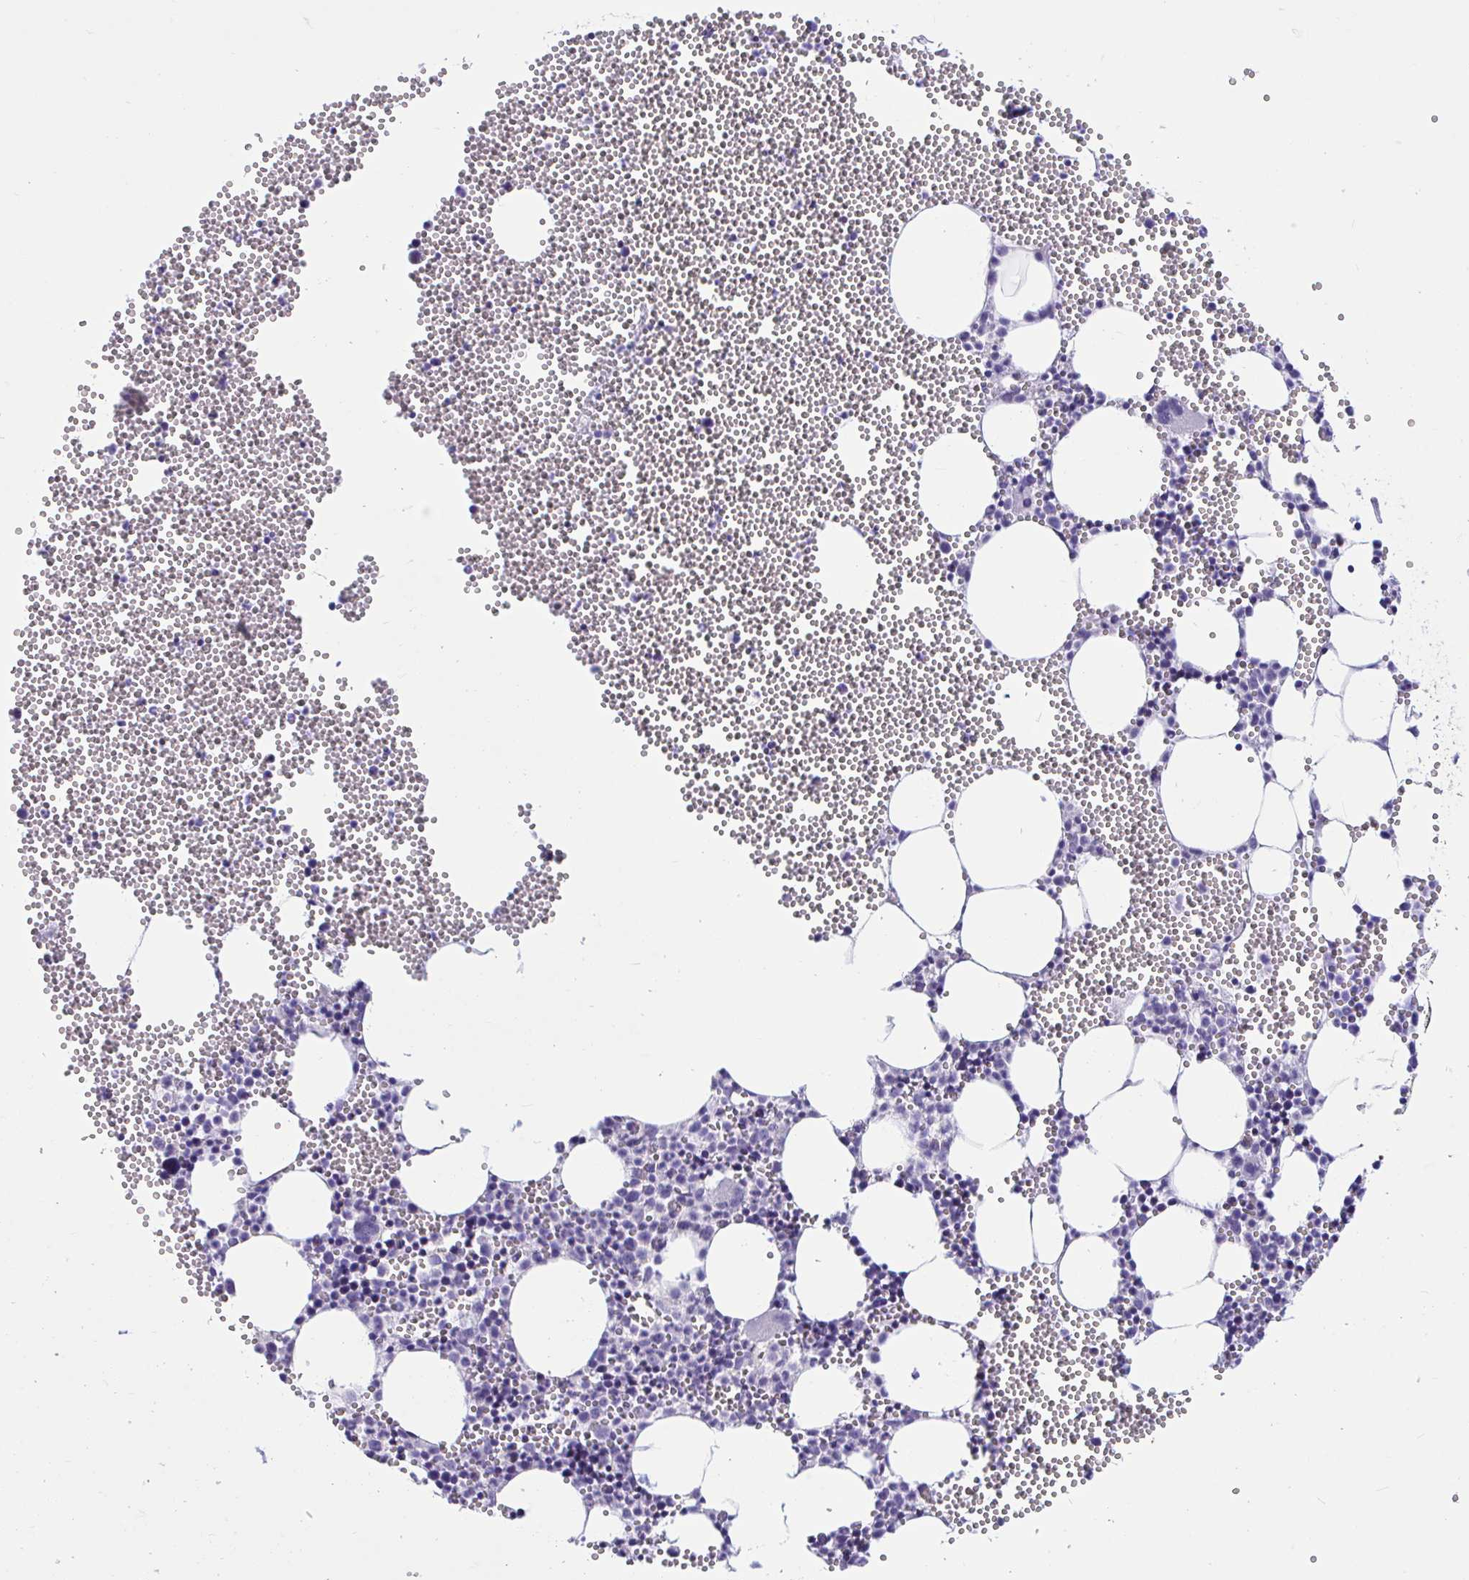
{"staining": {"intensity": "negative", "quantity": "none", "location": "none"}, "tissue": "bone marrow", "cell_type": "Hematopoietic cells", "image_type": "normal", "snomed": [{"axis": "morphology", "description": "Normal tissue, NOS"}, {"axis": "topography", "description": "Bone marrow"}], "caption": "Image shows no protein positivity in hematopoietic cells of benign bone marrow.", "gene": "OR13A1", "patient": {"sex": "female", "age": 80}}